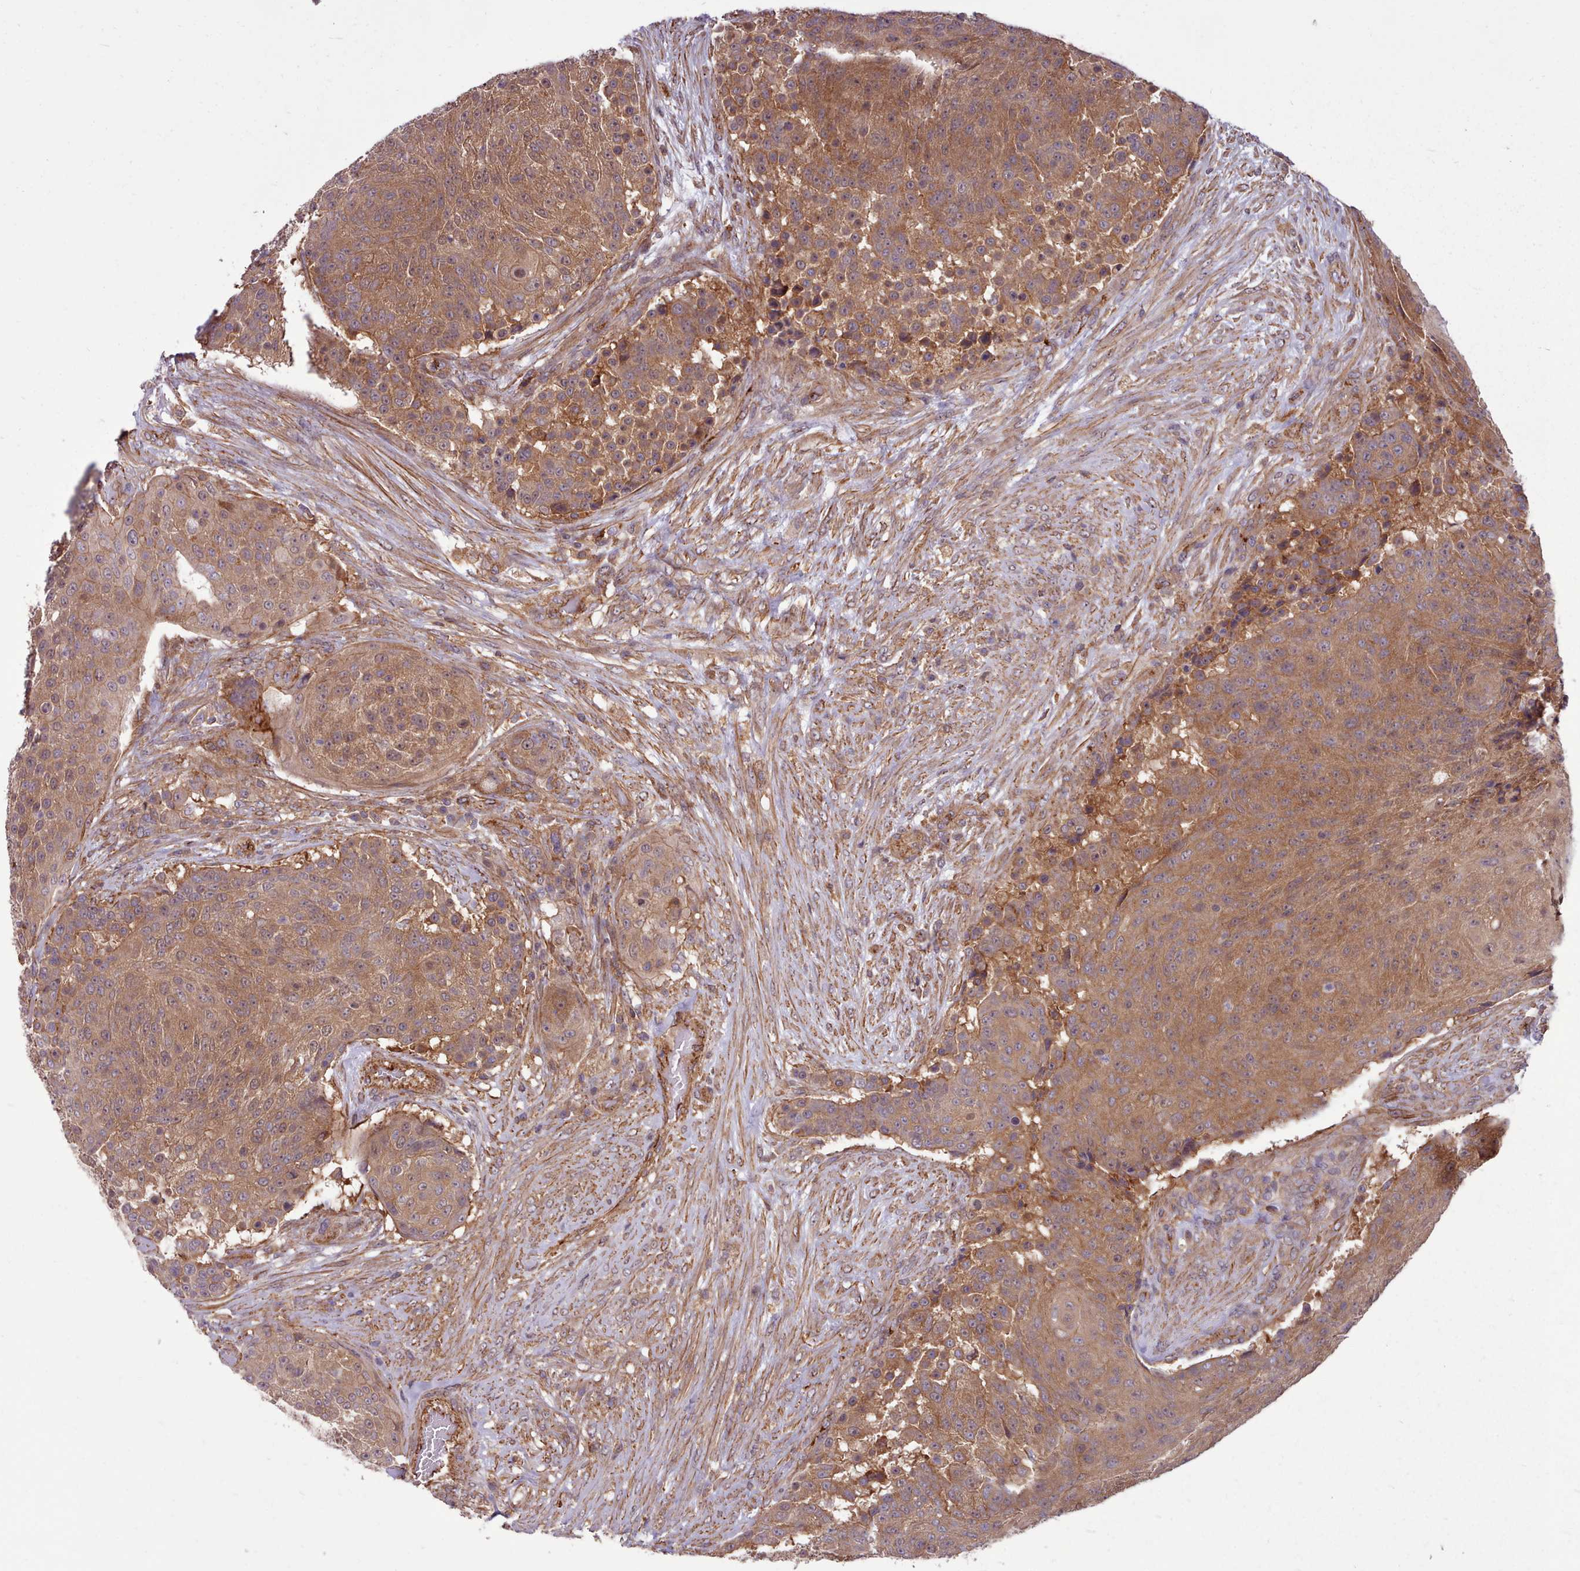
{"staining": {"intensity": "moderate", "quantity": ">75%", "location": "cytoplasmic/membranous"}, "tissue": "urothelial cancer", "cell_type": "Tumor cells", "image_type": "cancer", "snomed": [{"axis": "morphology", "description": "Urothelial carcinoma, High grade"}, {"axis": "topography", "description": "Urinary bladder"}], "caption": "A micrograph of urothelial cancer stained for a protein shows moderate cytoplasmic/membranous brown staining in tumor cells. The protein of interest is shown in brown color, while the nuclei are stained blue.", "gene": "STUB1", "patient": {"sex": "female", "age": 63}}